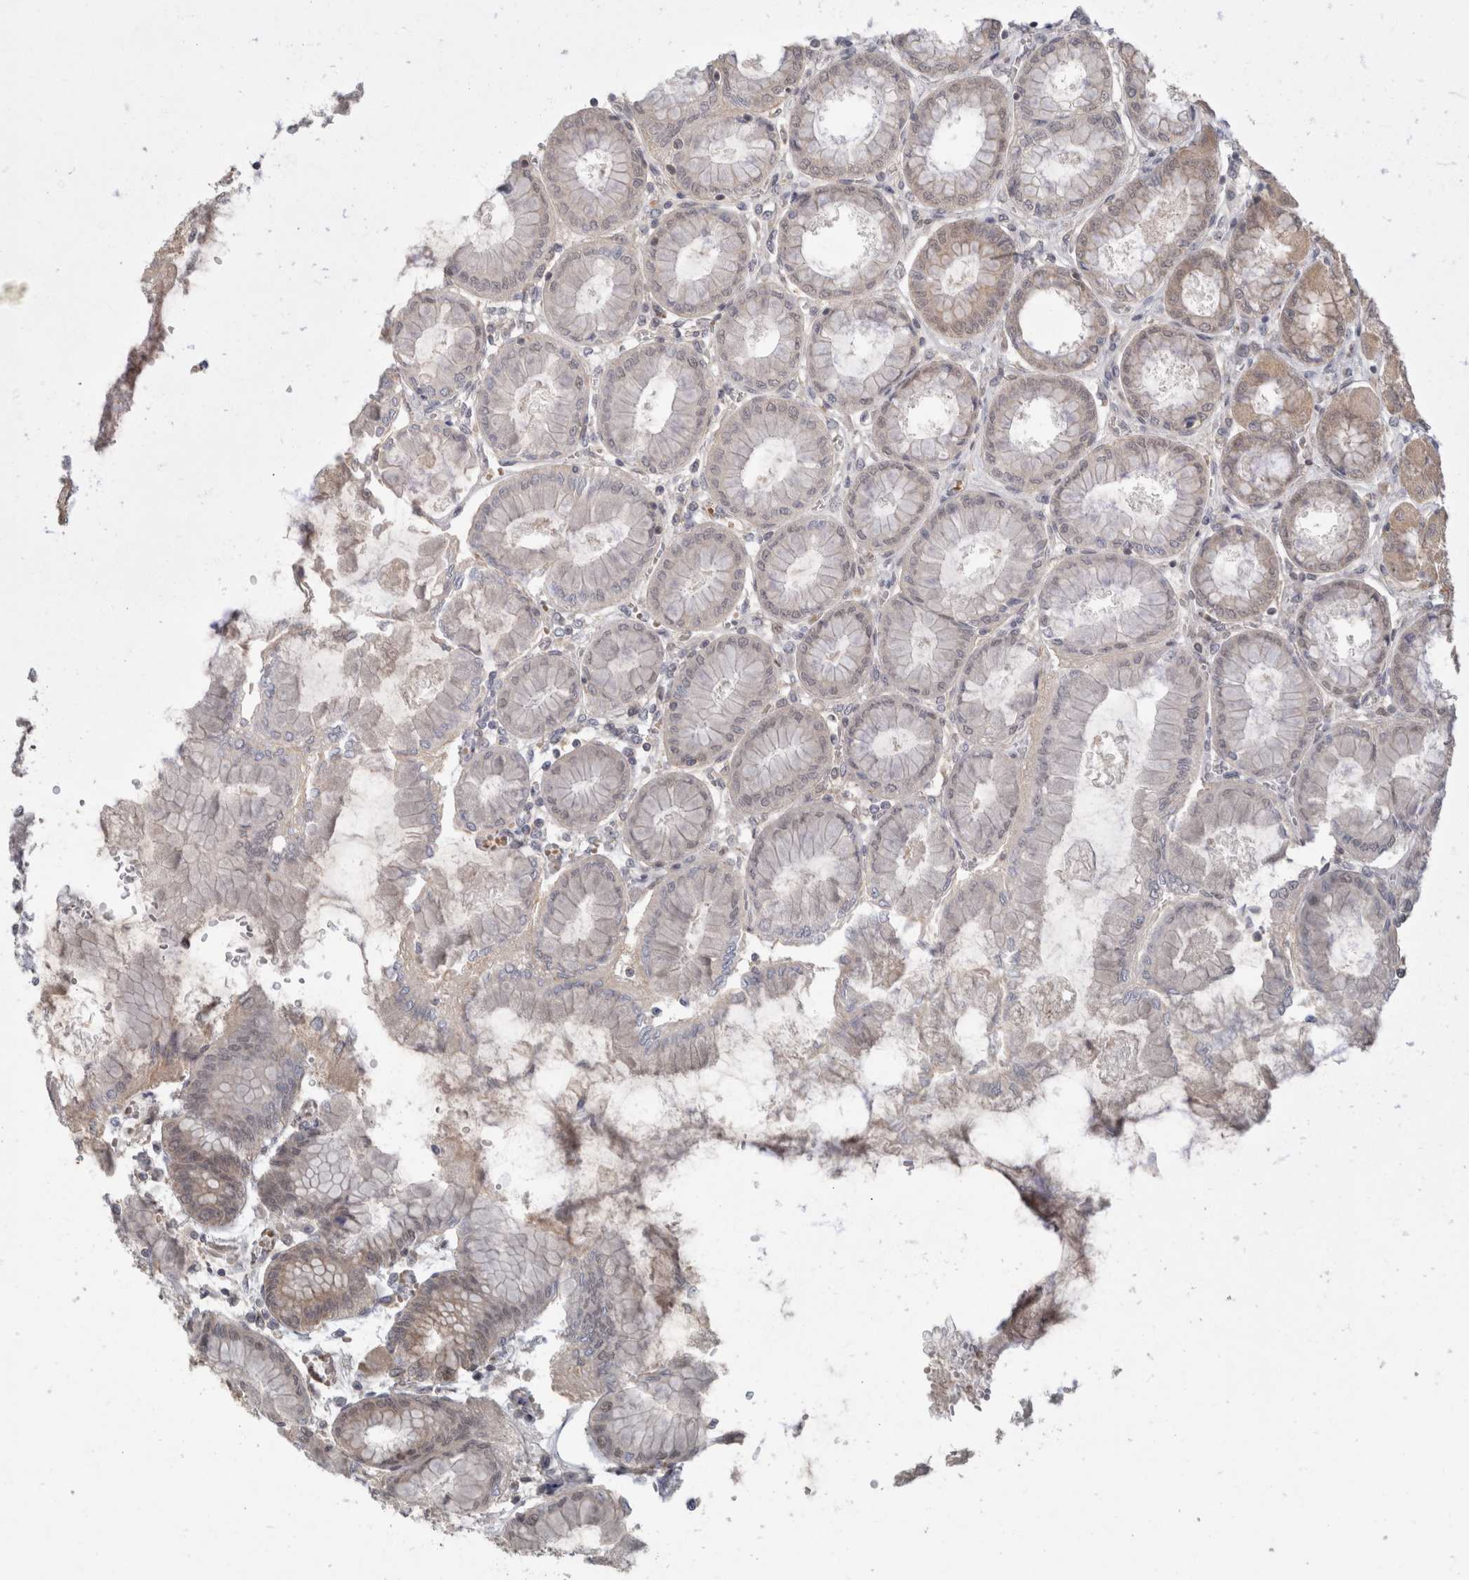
{"staining": {"intensity": "weak", "quantity": "<25%", "location": "cytoplasmic/membranous"}, "tissue": "stomach", "cell_type": "Glandular cells", "image_type": "normal", "snomed": [{"axis": "morphology", "description": "Normal tissue, NOS"}, {"axis": "topography", "description": "Stomach, upper"}], "caption": "Immunohistochemical staining of benign human stomach reveals no significant positivity in glandular cells.", "gene": "MRM3", "patient": {"sex": "female", "age": 56}}